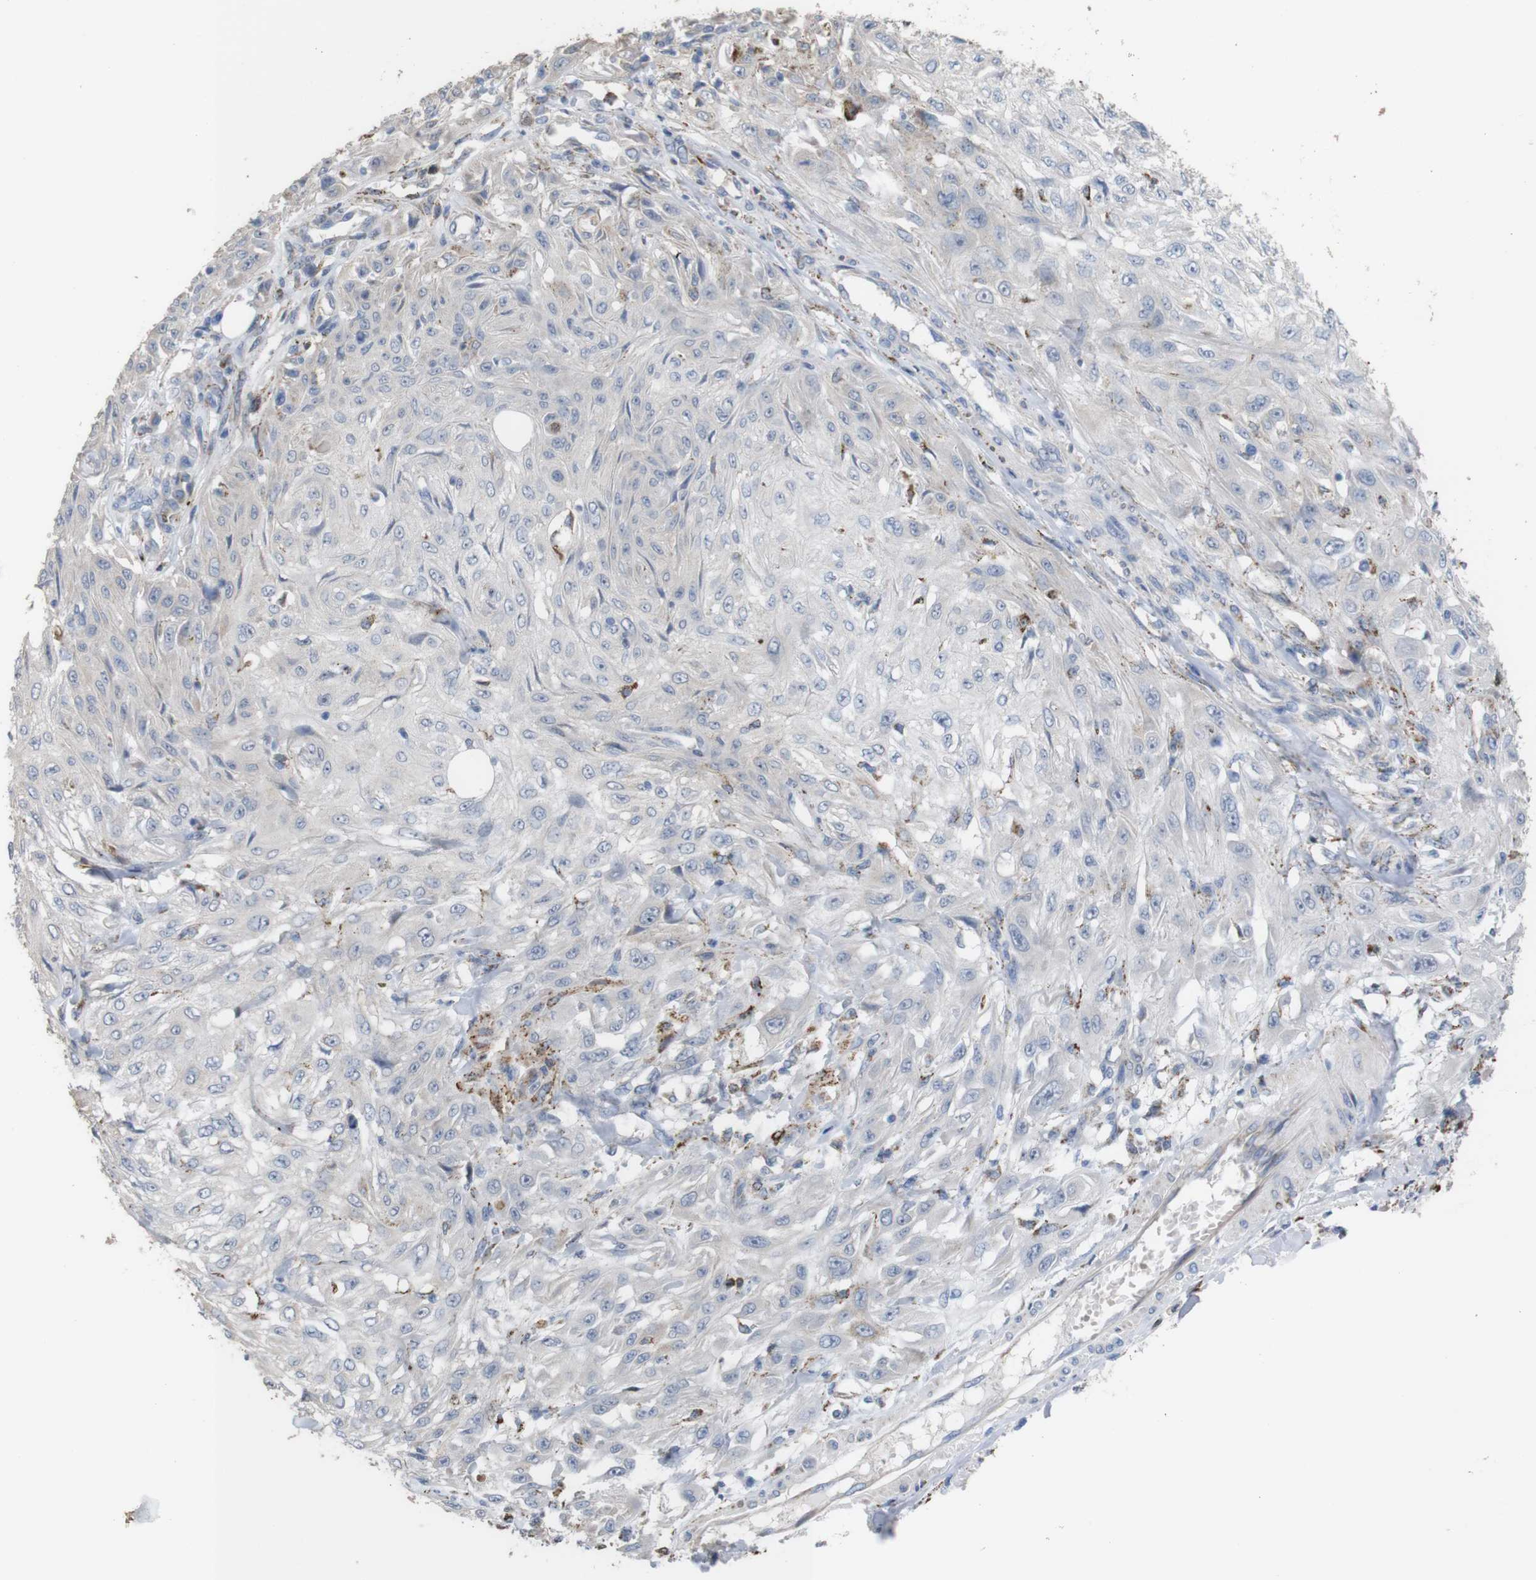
{"staining": {"intensity": "negative", "quantity": "none", "location": "none"}, "tissue": "skin cancer", "cell_type": "Tumor cells", "image_type": "cancer", "snomed": [{"axis": "morphology", "description": "Squamous cell carcinoma, NOS"}, {"axis": "topography", "description": "Skin"}], "caption": "DAB (3,3'-diaminobenzidine) immunohistochemical staining of human skin cancer (squamous cell carcinoma) displays no significant positivity in tumor cells.", "gene": "PTPRR", "patient": {"sex": "male", "age": 75}}